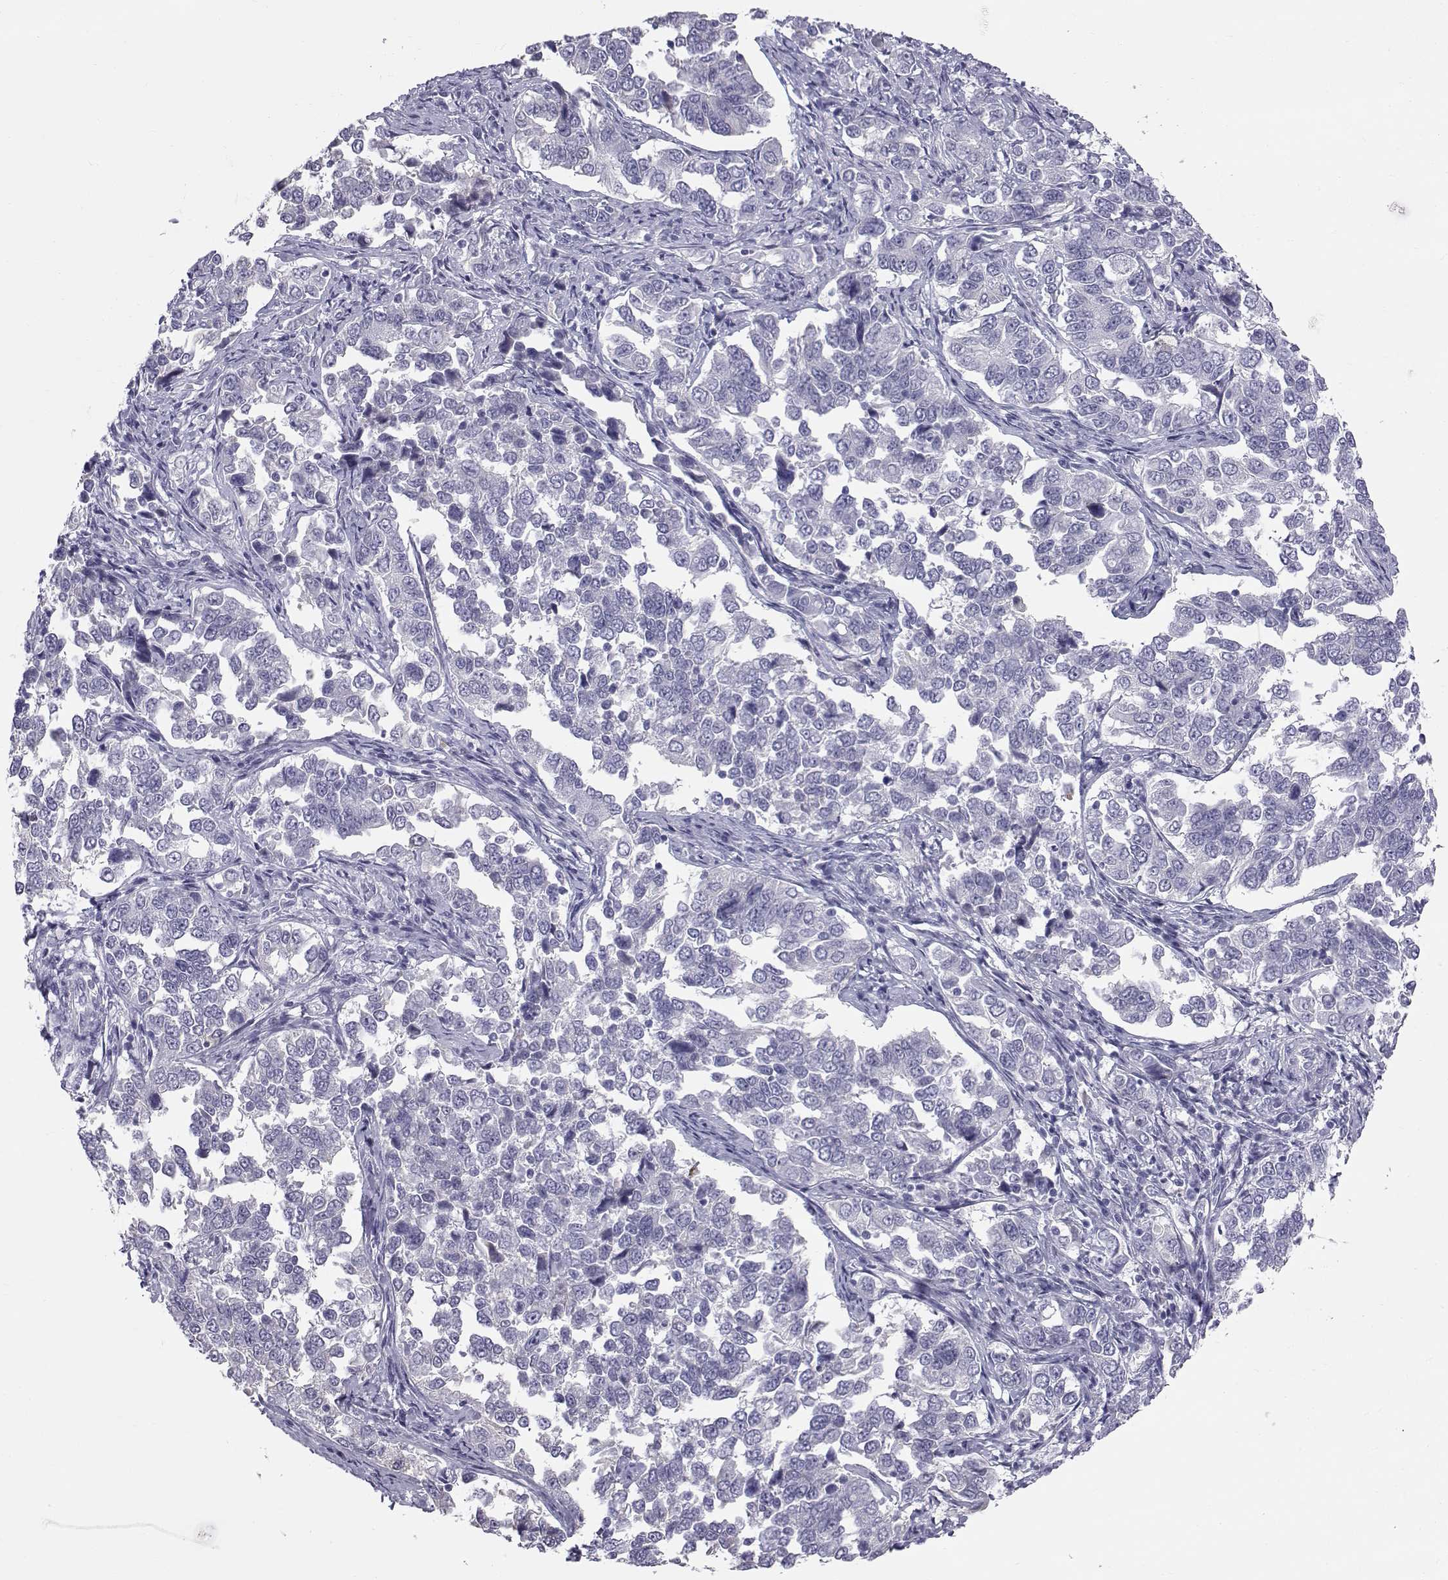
{"staining": {"intensity": "negative", "quantity": "none", "location": "none"}, "tissue": "endometrial cancer", "cell_type": "Tumor cells", "image_type": "cancer", "snomed": [{"axis": "morphology", "description": "Adenocarcinoma, NOS"}, {"axis": "topography", "description": "Endometrium"}], "caption": "Endometrial cancer was stained to show a protein in brown. There is no significant positivity in tumor cells.", "gene": "RNASE12", "patient": {"sex": "female", "age": 43}}